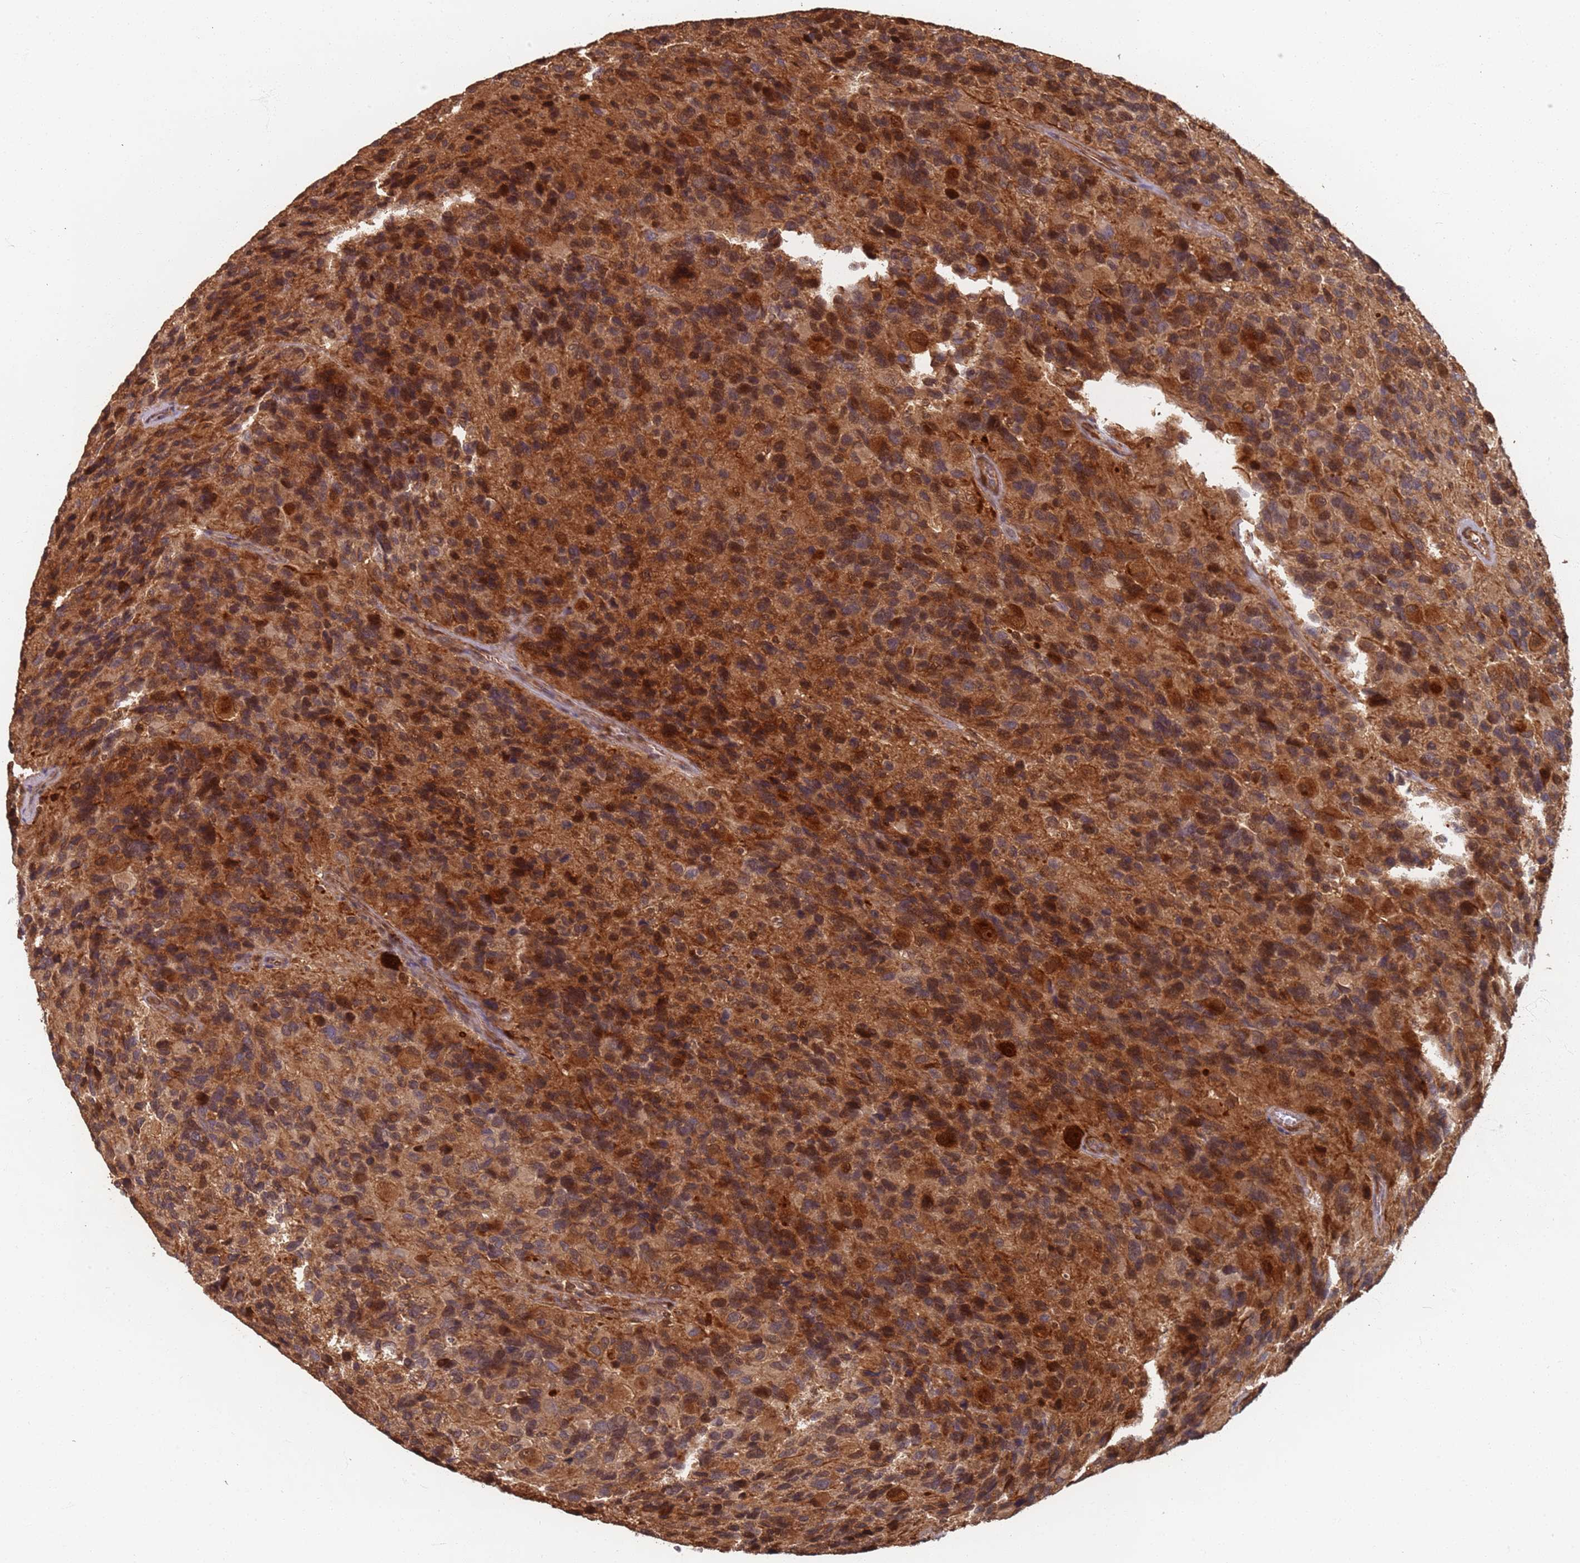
{"staining": {"intensity": "moderate", "quantity": "<25%", "location": "nuclear"}, "tissue": "glioma", "cell_type": "Tumor cells", "image_type": "cancer", "snomed": [{"axis": "morphology", "description": "Glioma, malignant, High grade"}, {"axis": "topography", "description": "Brain"}], "caption": "A low amount of moderate nuclear staining is identified in about <25% of tumor cells in high-grade glioma (malignant) tissue.", "gene": "SDCCAG8", "patient": {"sex": "male", "age": 77}}